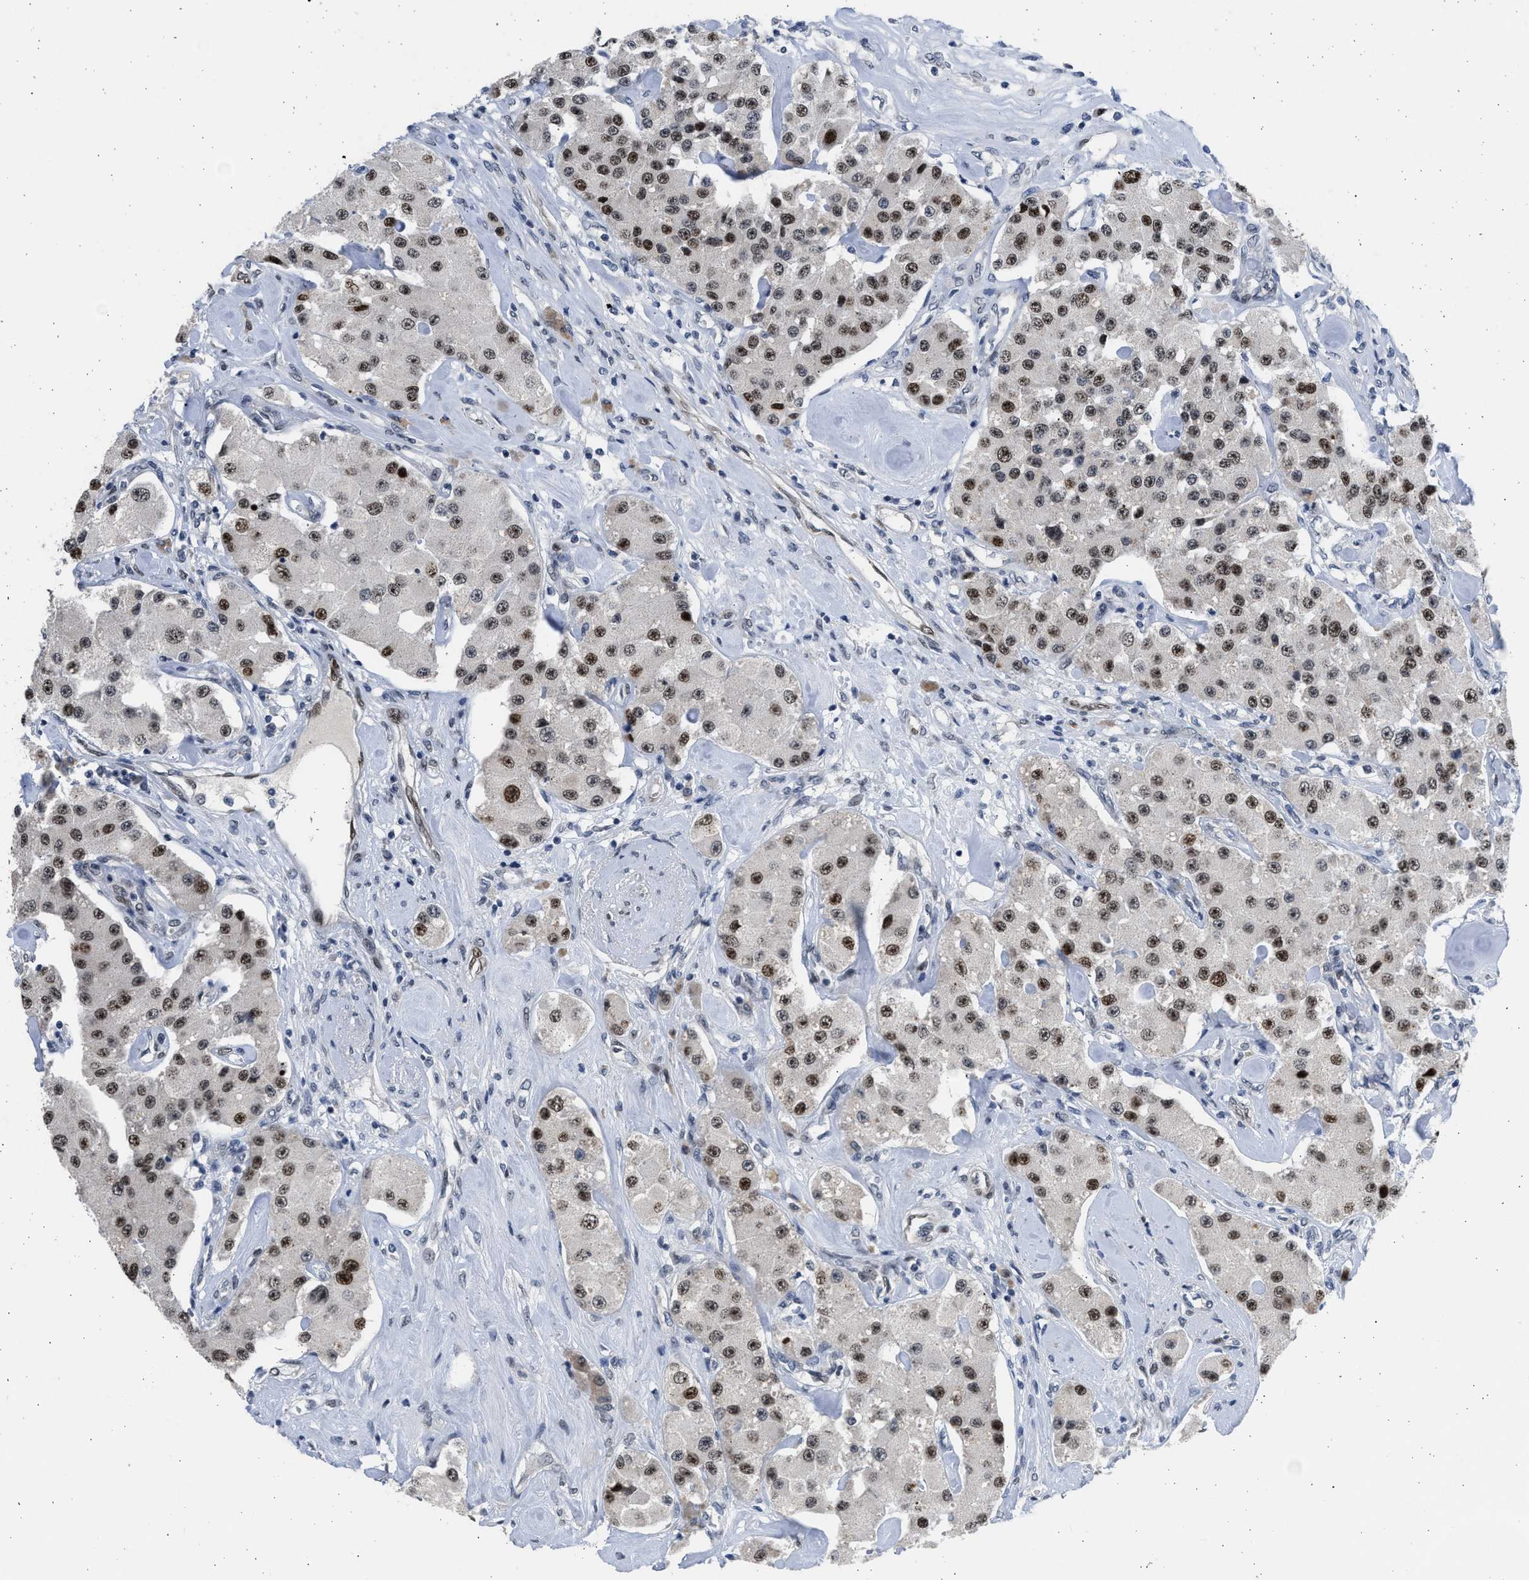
{"staining": {"intensity": "strong", "quantity": ">75%", "location": "nuclear"}, "tissue": "carcinoid", "cell_type": "Tumor cells", "image_type": "cancer", "snomed": [{"axis": "morphology", "description": "Carcinoid, malignant, NOS"}, {"axis": "topography", "description": "Pancreas"}], "caption": "The photomicrograph reveals immunohistochemical staining of carcinoid. There is strong nuclear positivity is identified in about >75% of tumor cells. (DAB = brown stain, brightfield microscopy at high magnification).", "gene": "HMGN3", "patient": {"sex": "male", "age": 41}}